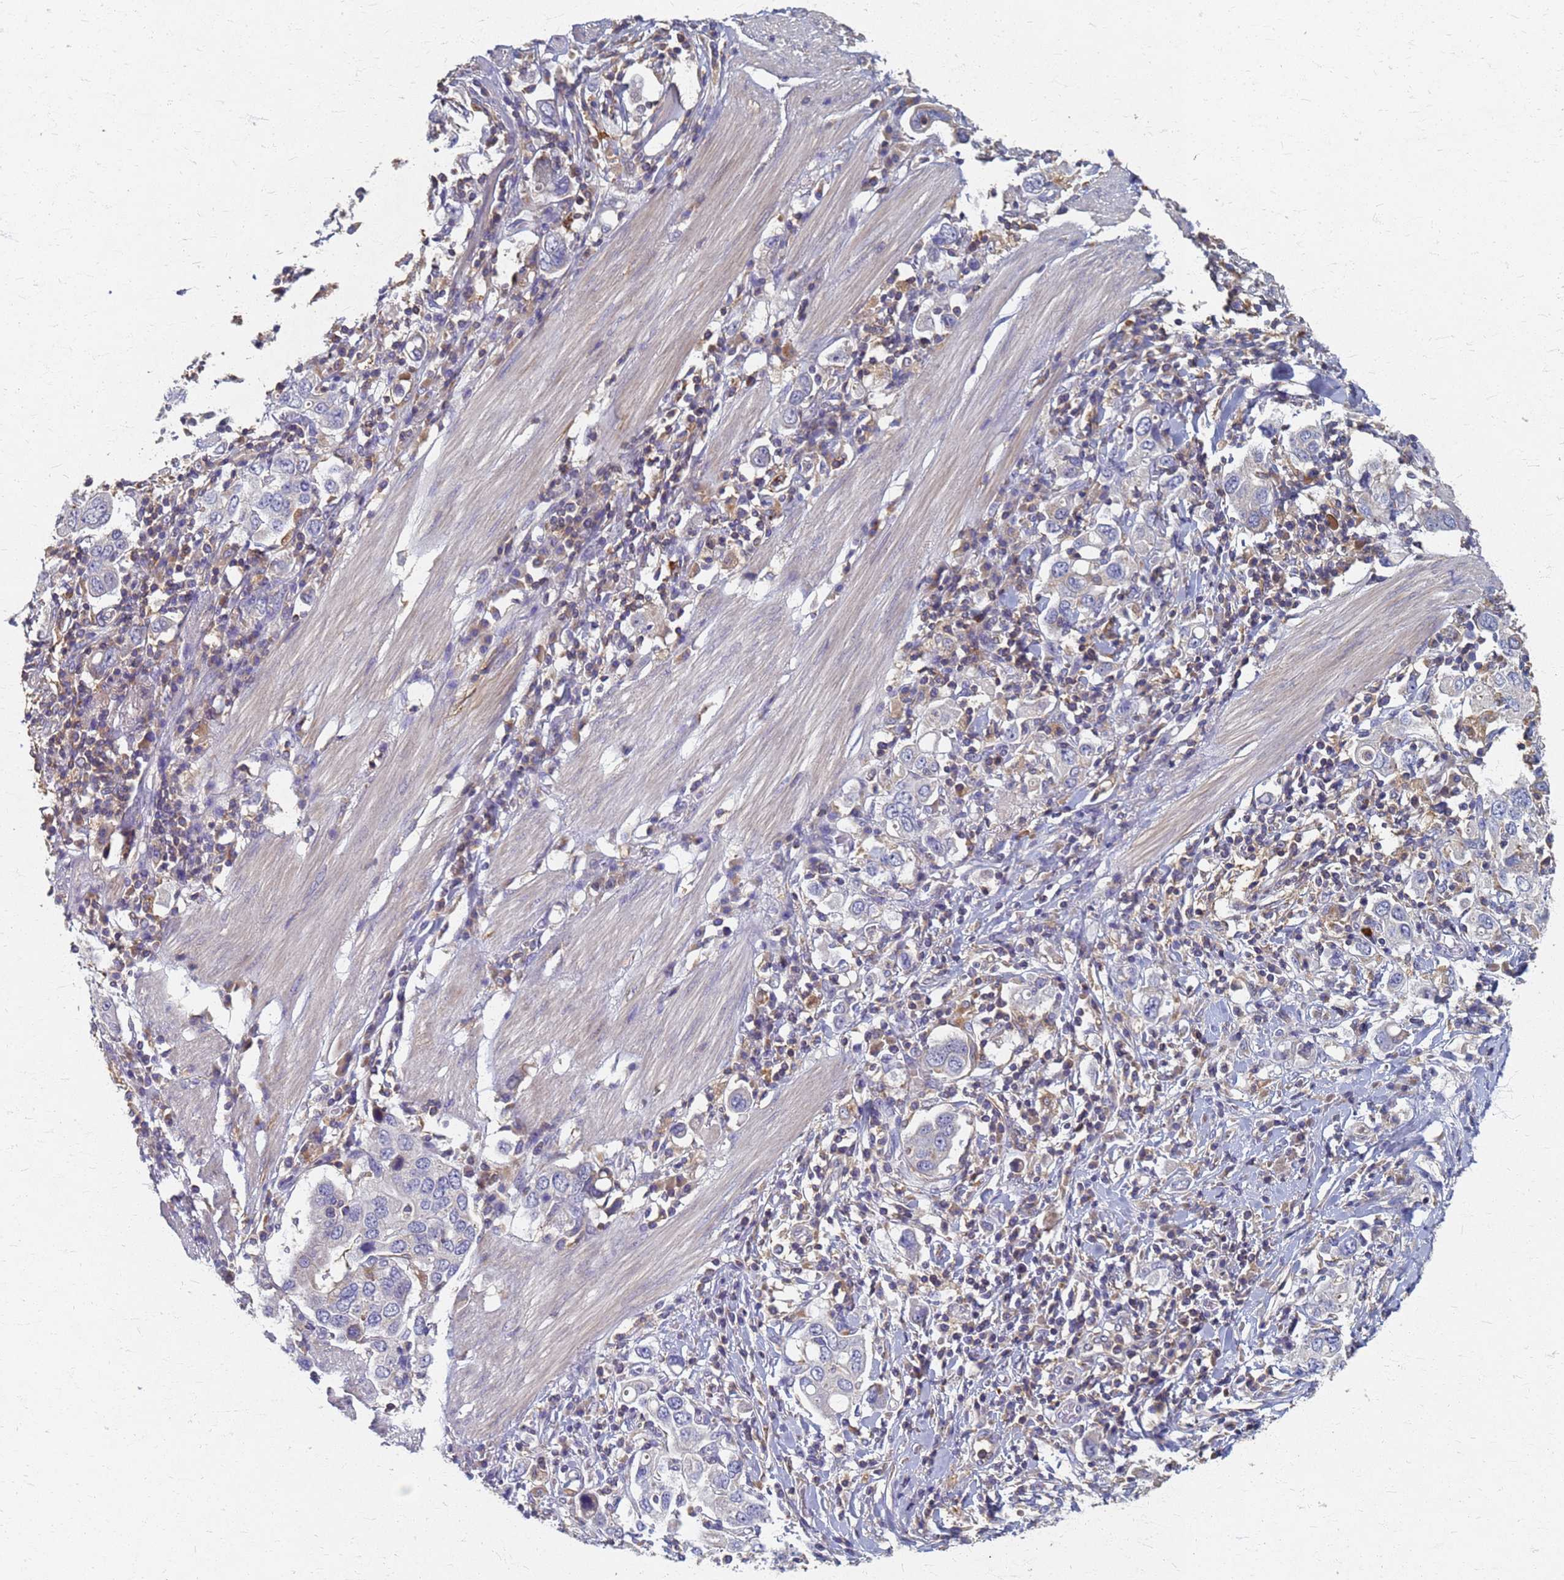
{"staining": {"intensity": "negative", "quantity": "none", "location": "none"}, "tissue": "stomach cancer", "cell_type": "Tumor cells", "image_type": "cancer", "snomed": [{"axis": "morphology", "description": "Adenocarcinoma, NOS"}, {"axis": "topography", "description": "Stomach, upper"}], "caption": "A photomicrograph of adenocarcinoma (stomach) stained for a protein exhibits no brown staining in tumor cells. Brightfield microscopy of immunohistochemistry (IHC) stained with DAB (3,3'-diaminobenzidine) (brown) and hematoxylin (blue), captured at high magnification.", "gene": "KRCC1", "patient": {"sex": "male", "age": 62}}